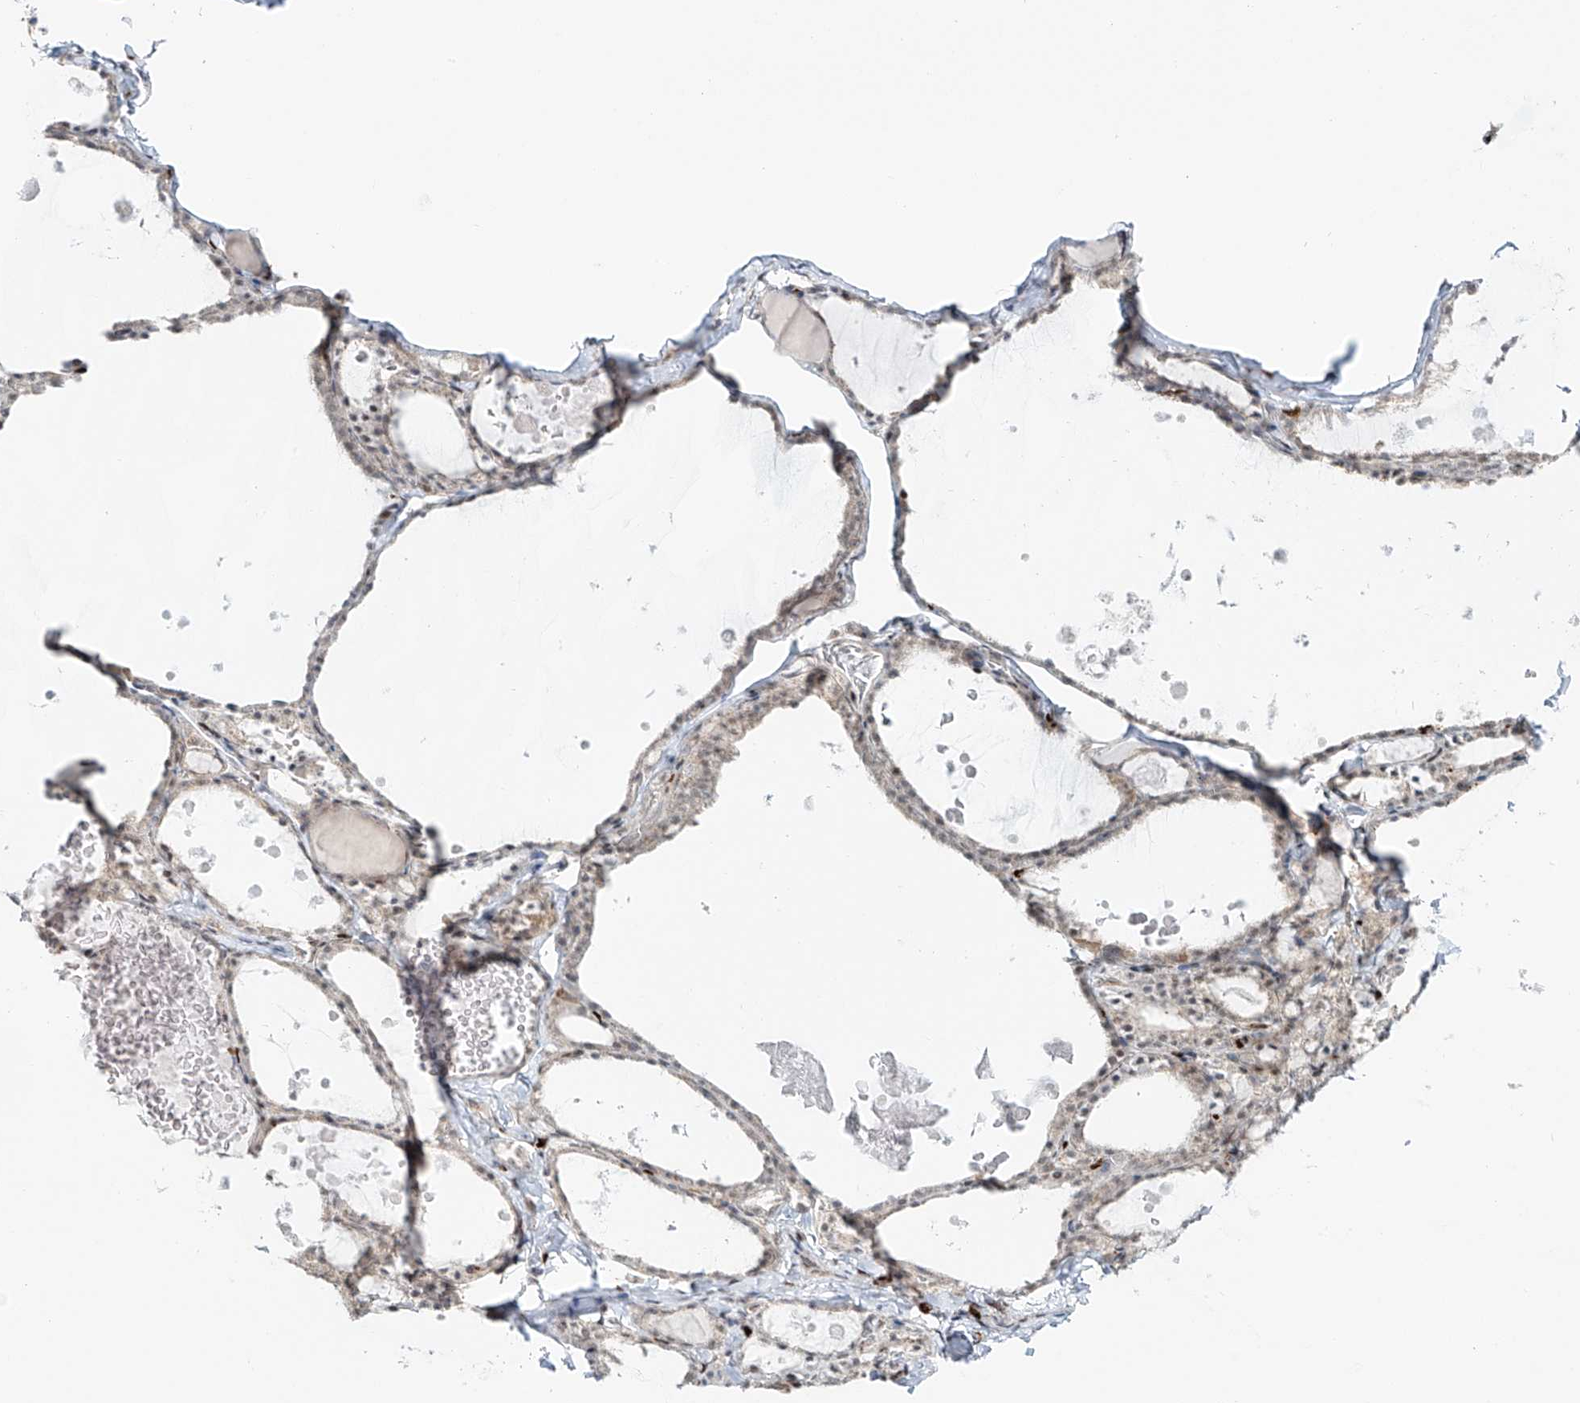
{"staining": {"intensity": "weak", "quantity": "25%-75%", "location": "nuclear"}, "tissue": "thyroid gland", "cell_type": "Glandular cells", "image_type": "normal", "snomed": [{"axis": "morphology", "description": "Normal tissue, NOS"}, {"axis": "topography", "description": "Thyroid gland"}], "caption": "Thyroid gland was stained to show a protein in brown. There is low levels of weak nuclear staining in approximately 25%-75% of glandular cells. (DAB = brown stain, brightfield microscopy at high magnification).", "gene": "DZIP1L", "patient": {"sex": "male", "age": 56}}